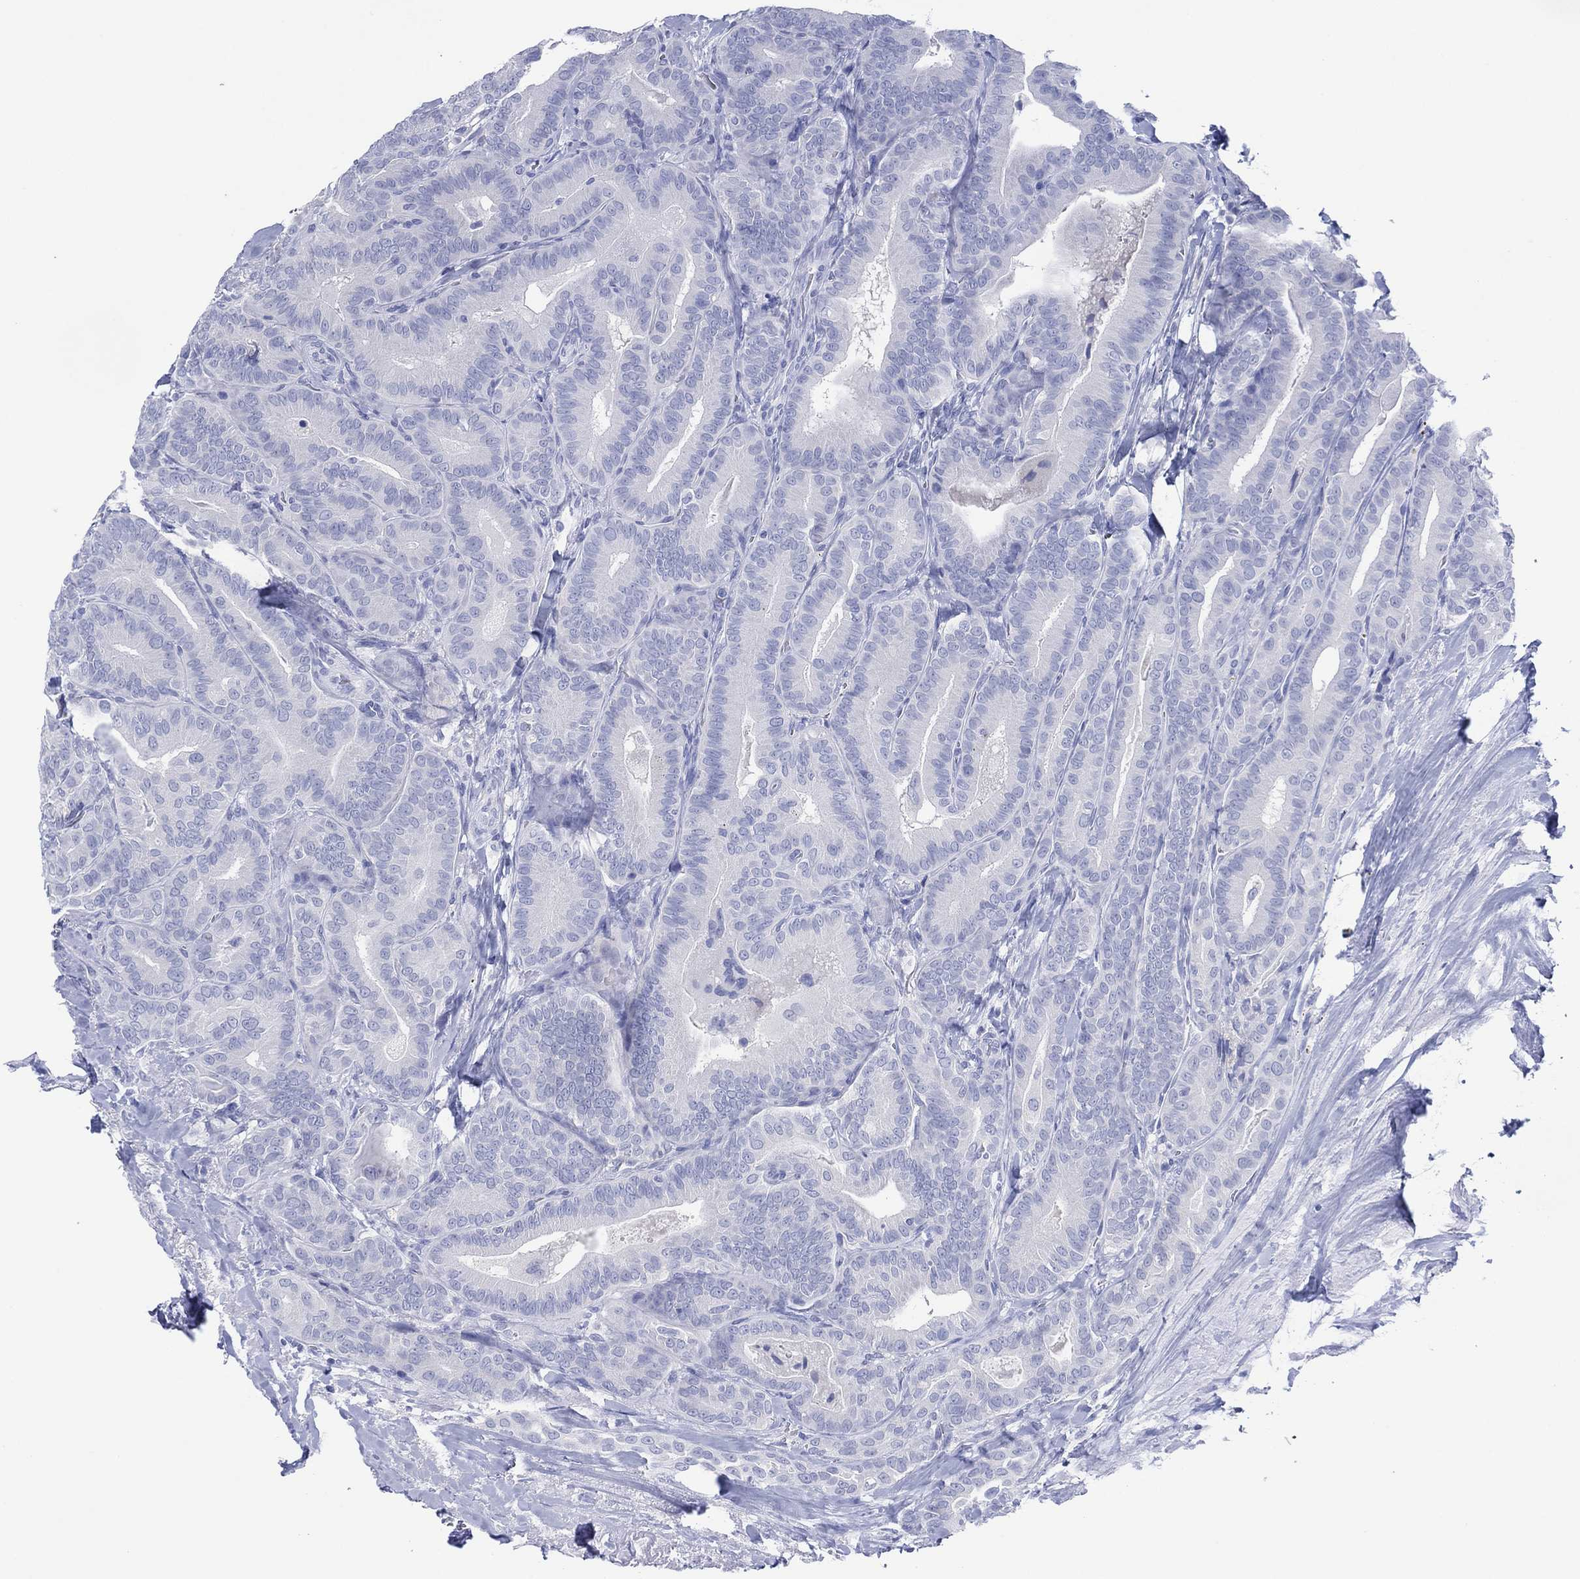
{"staining": {"intensity": "negative", "quantity": "none", "location": "none"}, "tissue": "thyroid cancer", "cell_type": "Tumor cells", "image_type": "cancer", "snomed": [{"axis": "morphology", "description": "Papillary adenocarcinoma, NOS"}, {"axis": "topography", "description": "Thyroid gland"}], "caption": "IHC micrograph of human thyroid cancer stained for a protein (brown), which displays no expression in tumor cells. The staining is performed using DAB (3,3'-diaminobenzidine) brown chromogen with nuclei counter-stained in using hematoxylin.", "gene": "DSG1", "patient": {"sex": "male", "age": 61}}